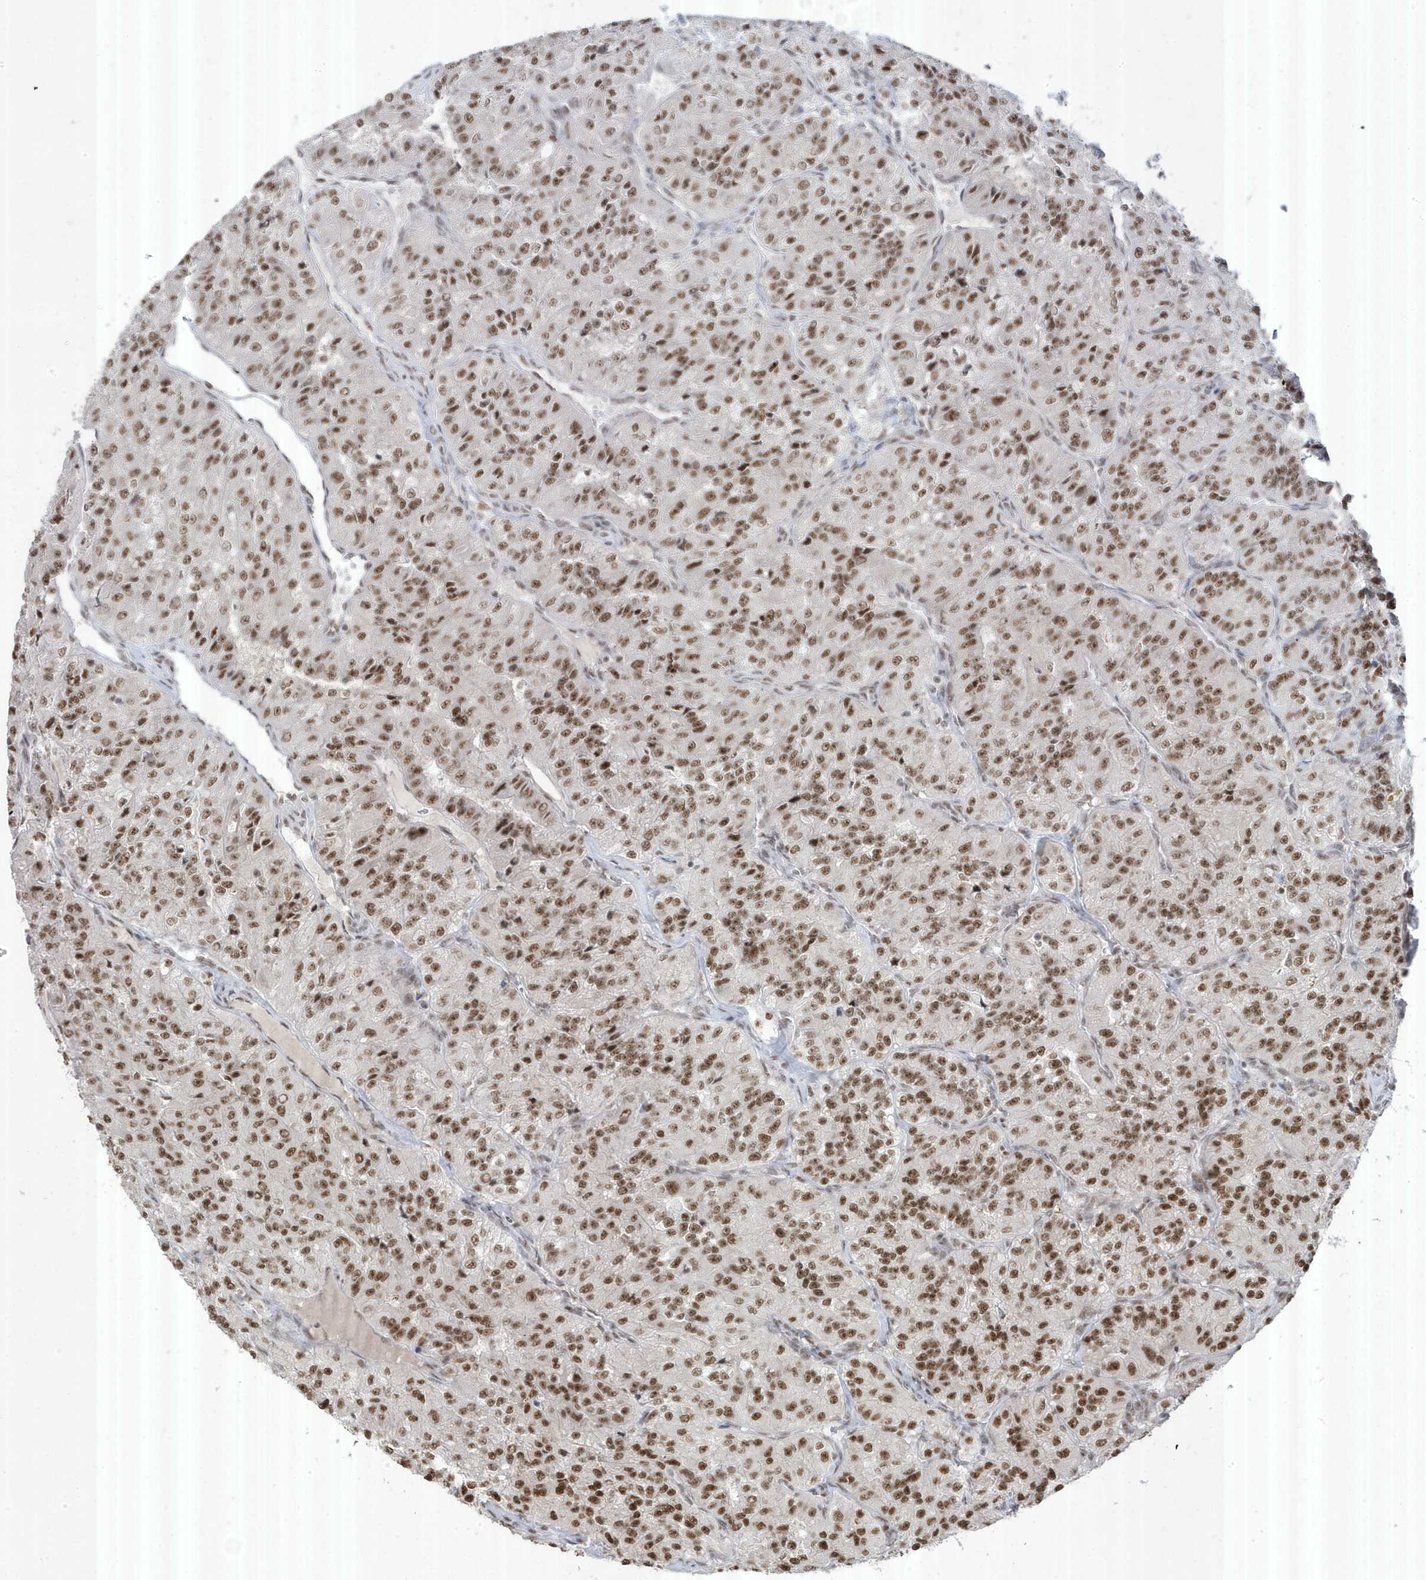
{"staining": {"intensity": "strong", "quantity": ">75%", "location": "nuclear"}, "tissue": "renal cancer", "cell_type": "Tumor cells", "image_type": "cancer", "snomed": [{"axis": "morphology", "description": "Adenocarcinoma, NOS"}, {"axis": "topography", "description": "Kidney"}], "caption": "A micrograph of human renal cancer stained for a protein demonstrates strong nuclear brown staining in tumor cells.", "gene": "MTREX", "patient": {"sex": "female", "age": 63}}